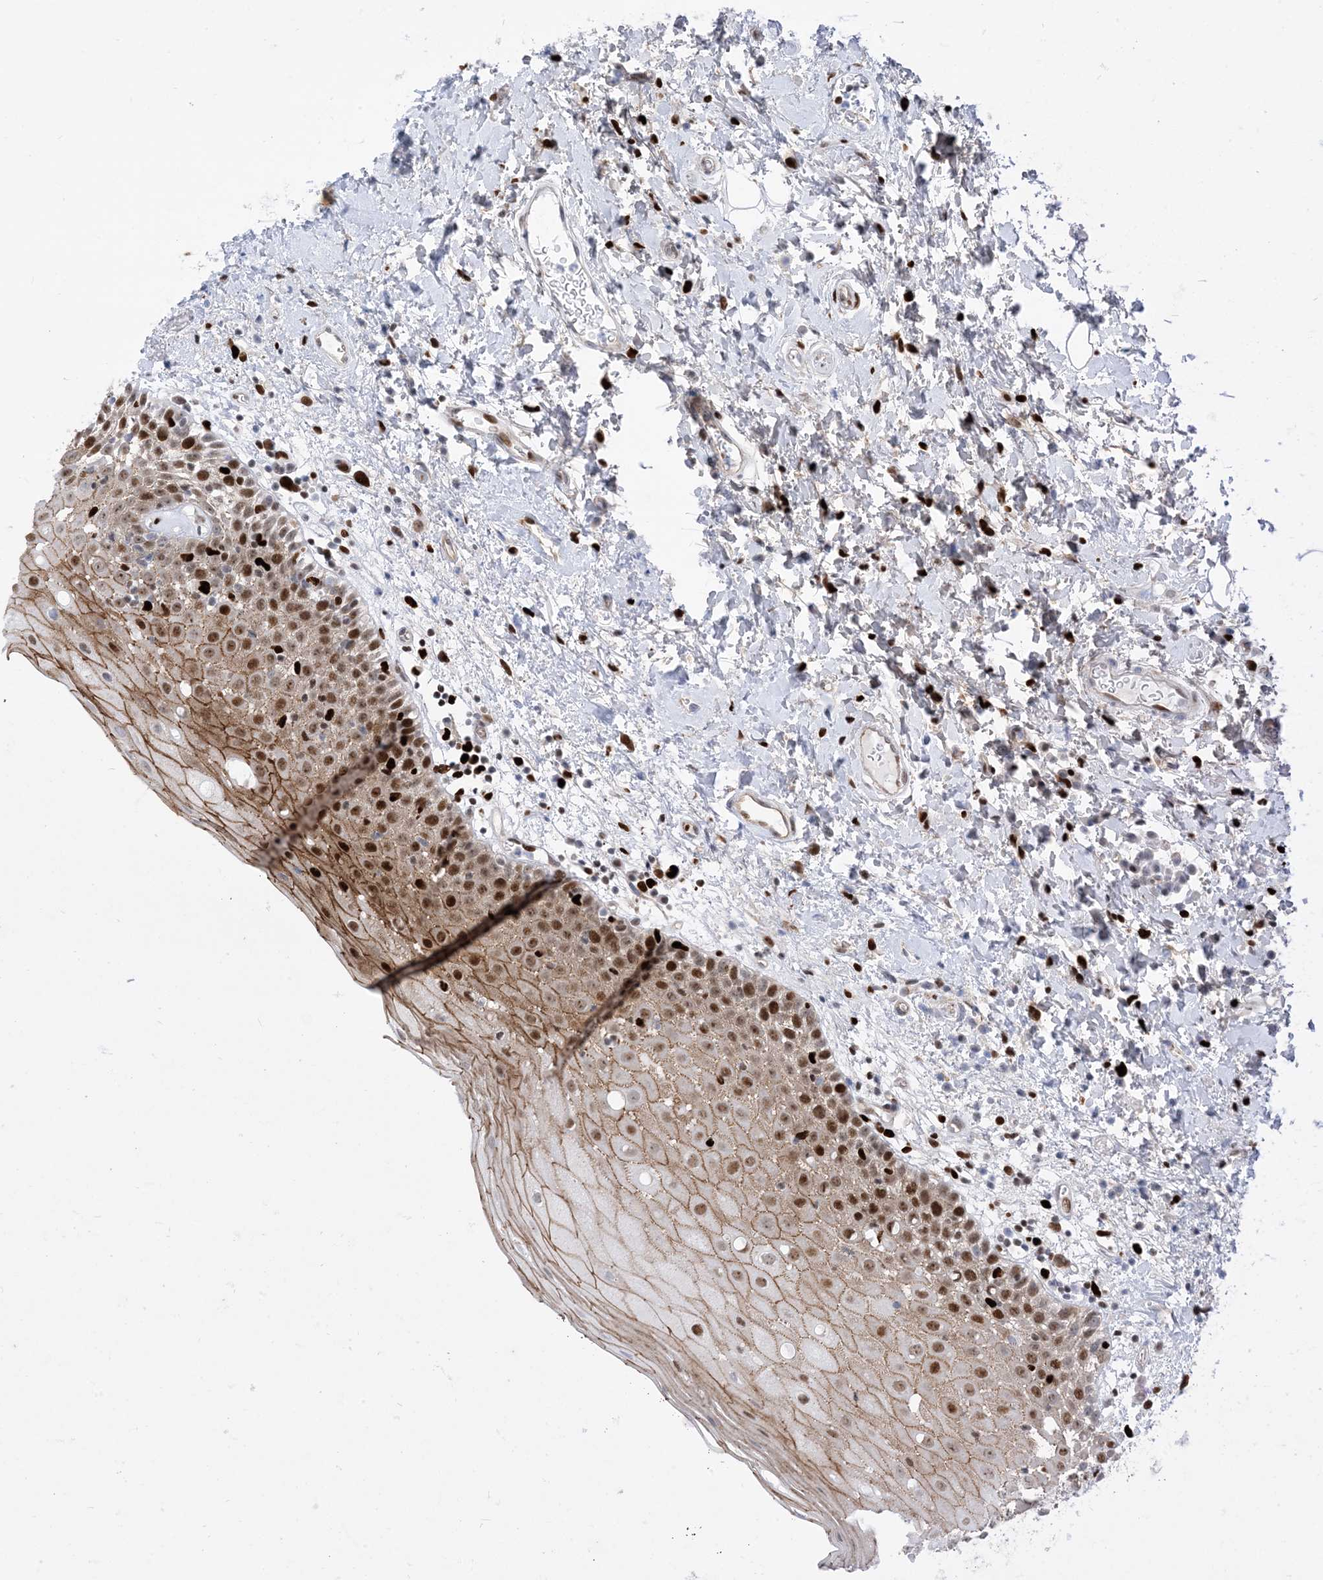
{"staining": {"intensity": "strong", "quantity": ">75%", "location": "cytoplasmic/membranous,nuclear"}, "tissue": "oral mucosa", "cell_type": "Squamous epithelial cells", "image_type": "normal", "snomed": [{"axis": "morphology", "description": "Normal tissue, NOS"}, {"axis": "topography", "description": "Oral tissue"}], "caption": "DAB immunohistochemical staining of unremarkable oral mucosa demonstrates strong cytoplasmic/membranous,nuclear protein expression in approximately >75% of squamous epithelial cells.", "gene": "MARS2", "patient": {"sex": "male", "age": 74}}